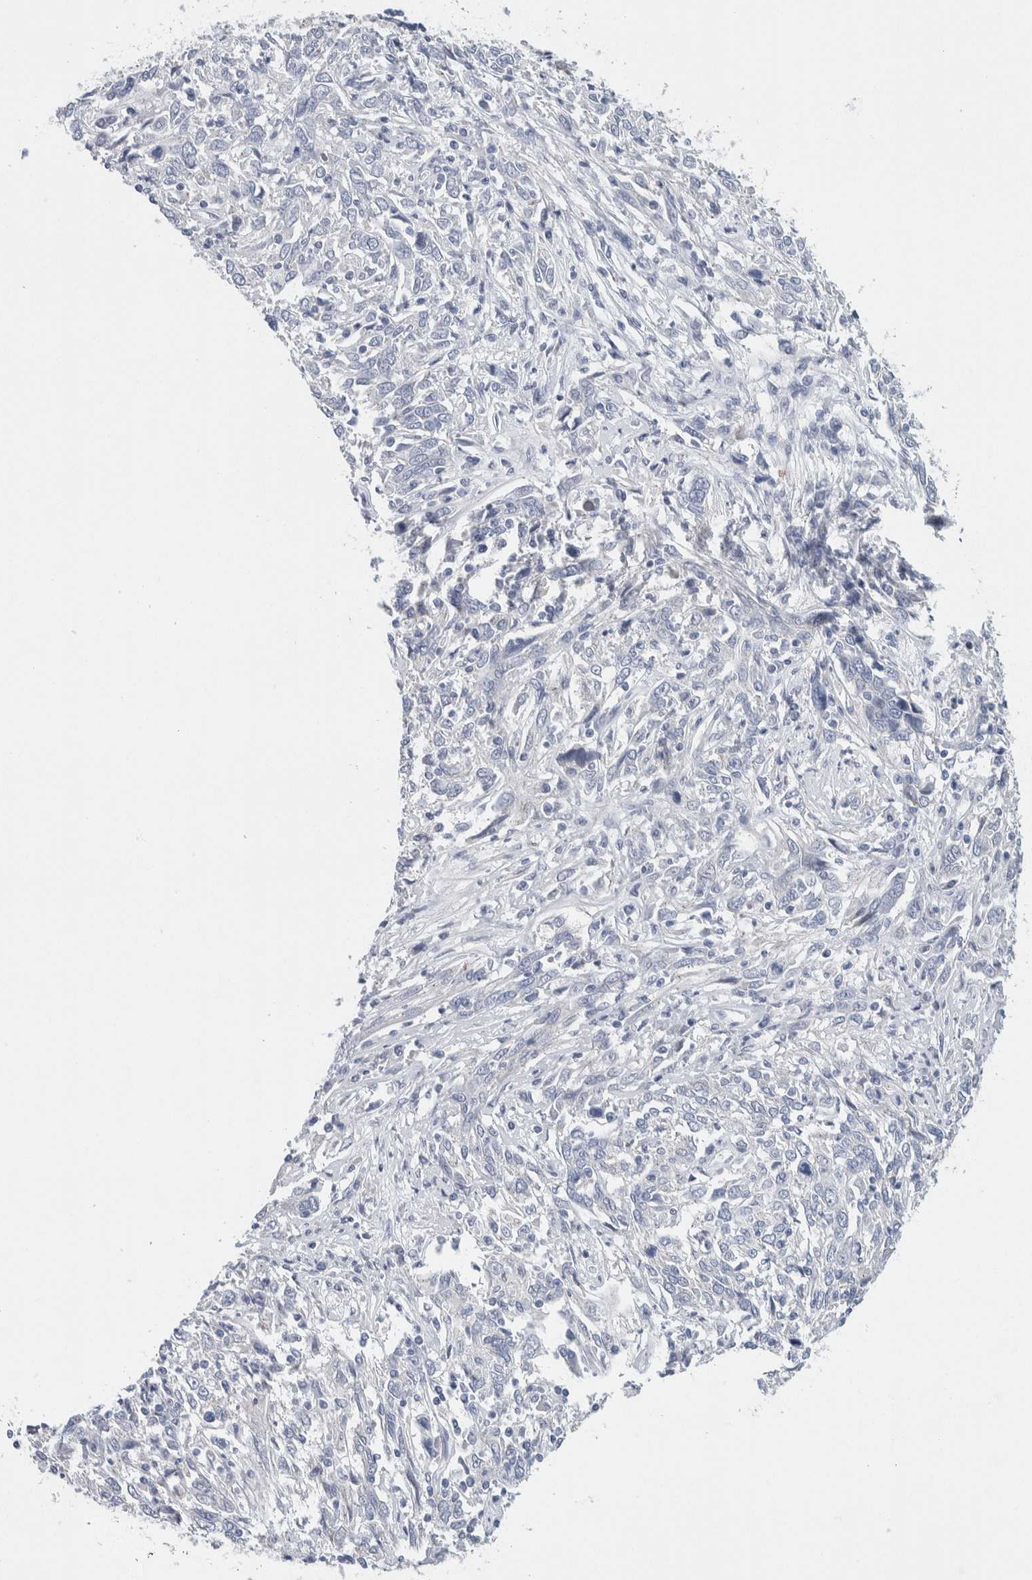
{"staining": {"intensity": "negative", "quantity": "none", "location": "none"}, "tissue": "cervical cancer", "cell_type": "Tumor cells", "image_type": "cancer", "snomed": [{"axis": "morphology", "description": "Squamous cell carcinoma, NOS"}, {"axis": "topography", "description": "Cervix"}], "caption": "Immunohistochemistry photomicrograph of neoplastic tissue: cervical squamous cell carcinoma stained with DAB (3,3'-diaminobenzidine) exhibits no significant protein staining in tumor cells. (DAB immunohistochemistry visualized using brightfield microscopy, high magnification).", "gene": "SCN2A", "patient": {"sex": "female", "age": 46}}